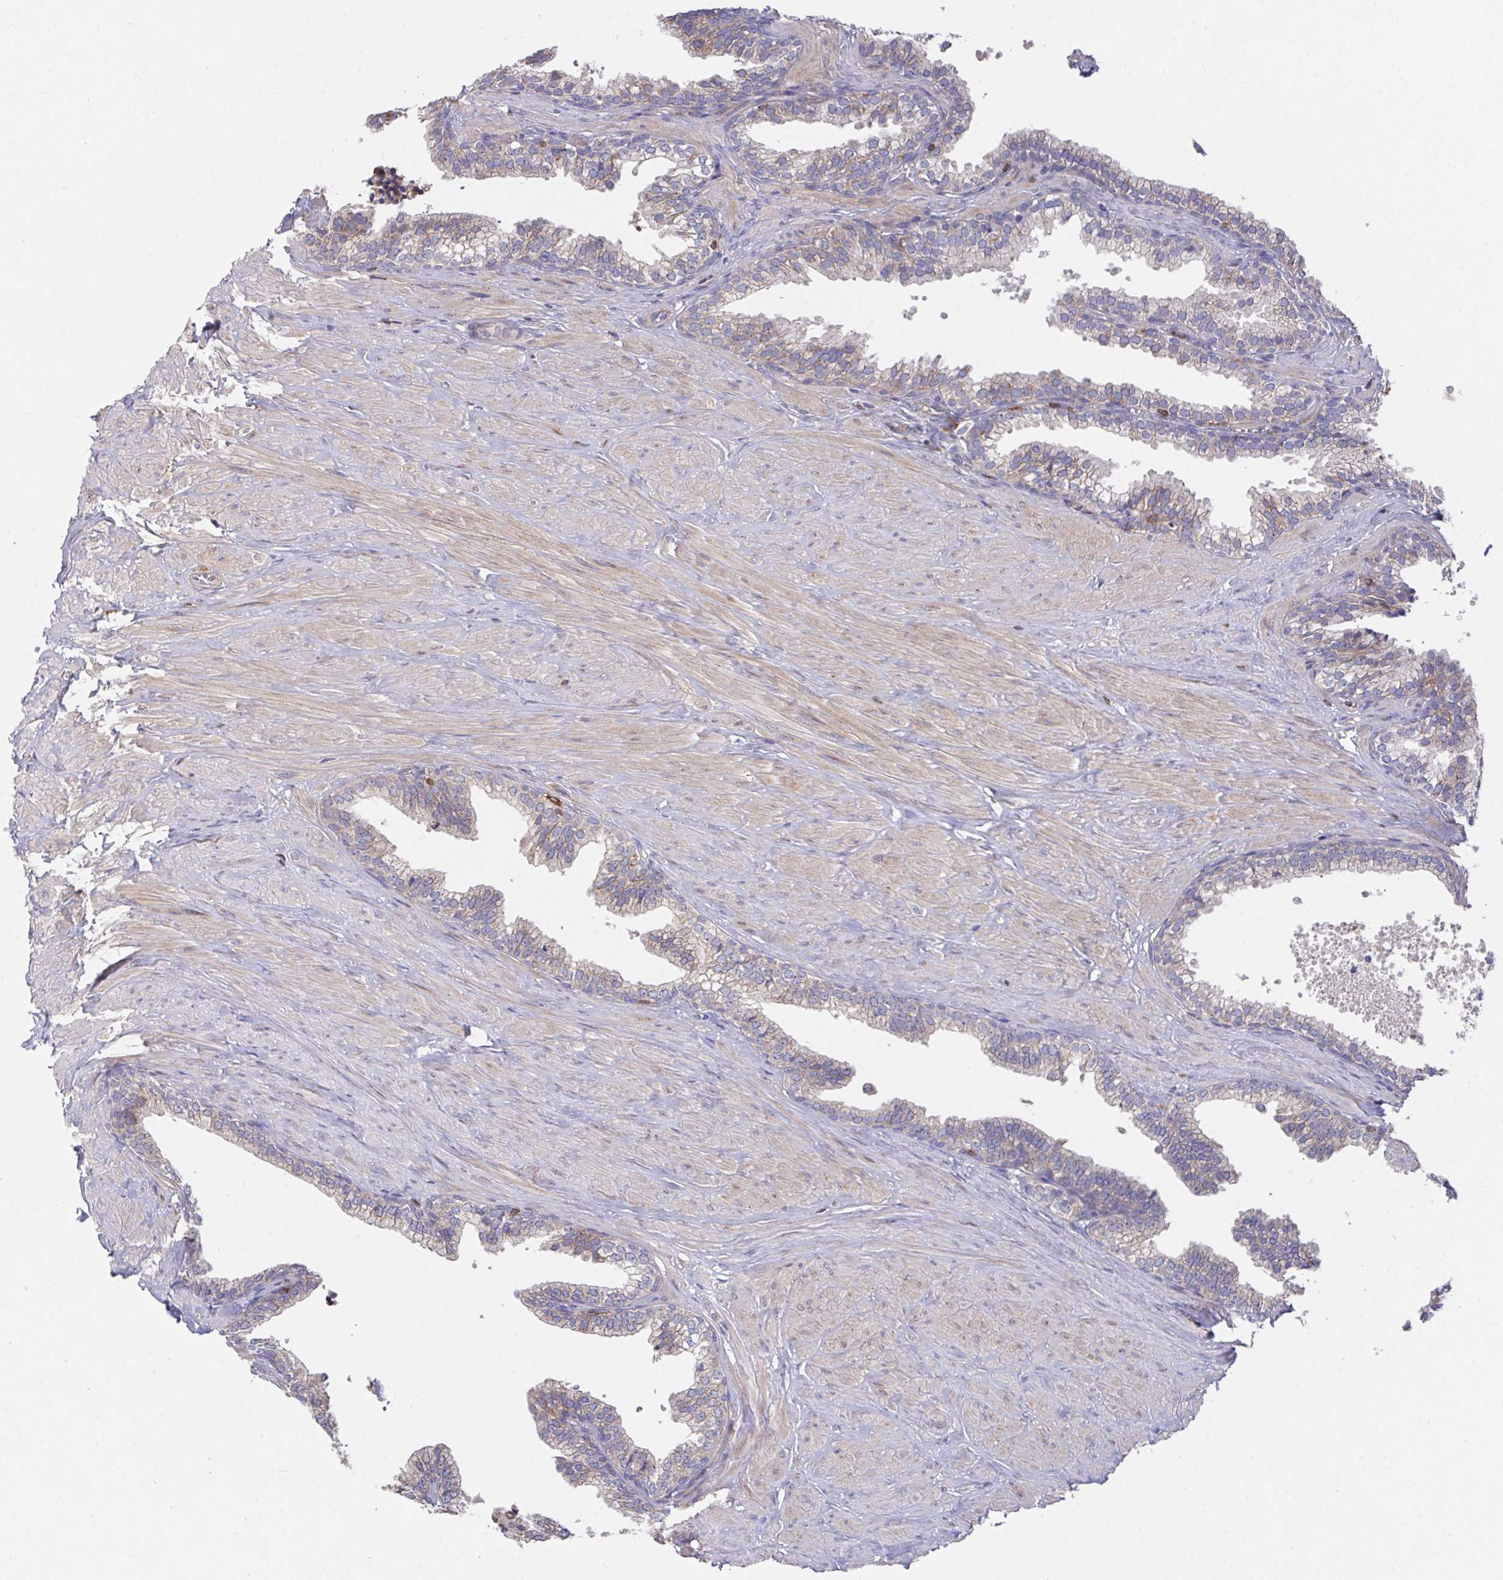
{"staining": {"intensity": "weak", "quantity": "25%-75%", "location": "cytoplasmic/membranous"}, "tissue": "prostate", "cell_type": "Glandular cells", "image_type": "normal", "snomed": [{"axis": "morphology", "description": "Normal tissue, NOS"}, {"axis": "topography", "description": "Prostate"}, {"axis": "topography", "description": "Peripheral nerve tissue"}], "caption": "Normal prostate was stained to show a protein in brown. There is low levels of weak cytoplasmic/membranous expression in about 25%-75% of glandular cells. The staining was performed using DAB (3,3'-diaminobenzidine), with brown indicating positive protein expression. Nuclei are stained blue with hematoxylin.", "gene": "FAM241A", "patient": {"sex": "male", "age": 55}}